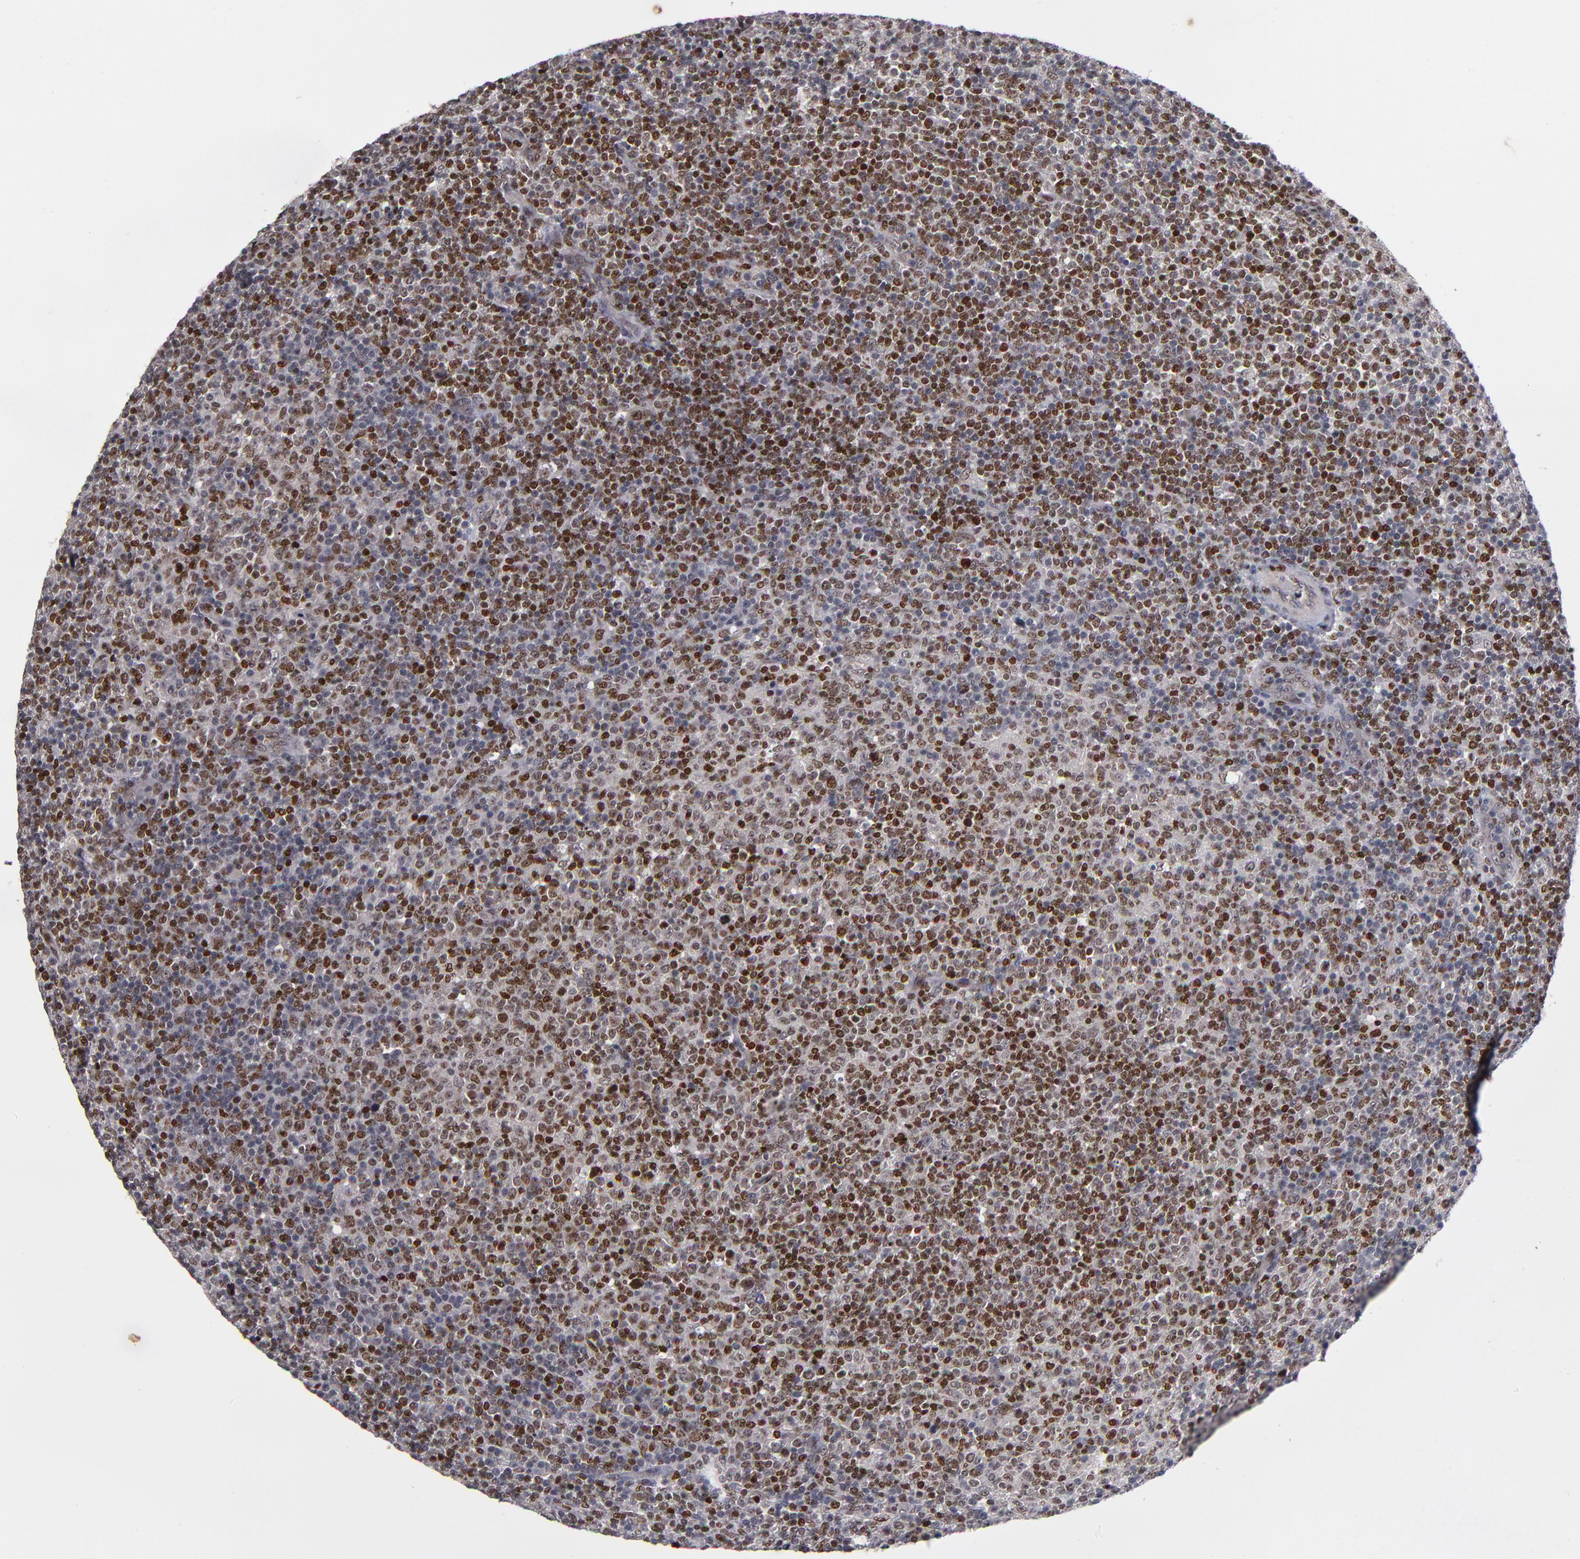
{"staining": {"intensity": "strong", "quantity": "25%-75%", "location": "nuclear"}, "tissue": "lymphoma", "cell_type": "Tumor cells", "image_type": "cancer", "snomed": [{"axis": "morphology", "description": "Malignant lymphoma, non-Hodgkin's type, Low grade"}, {"axis": "topography", "description": "Lymph node"}], "caption": "Brown immunohistochemical staining in human low-grade malignant lymphoma, non-Hodgkin's type displays strong nuclear positivity in approximately 25%-75% of tumor cells. (IHC, brightfield microscopy, high magnification).", "gene": "KDM6A", "patient": {"sex": "male", "age": 70}}